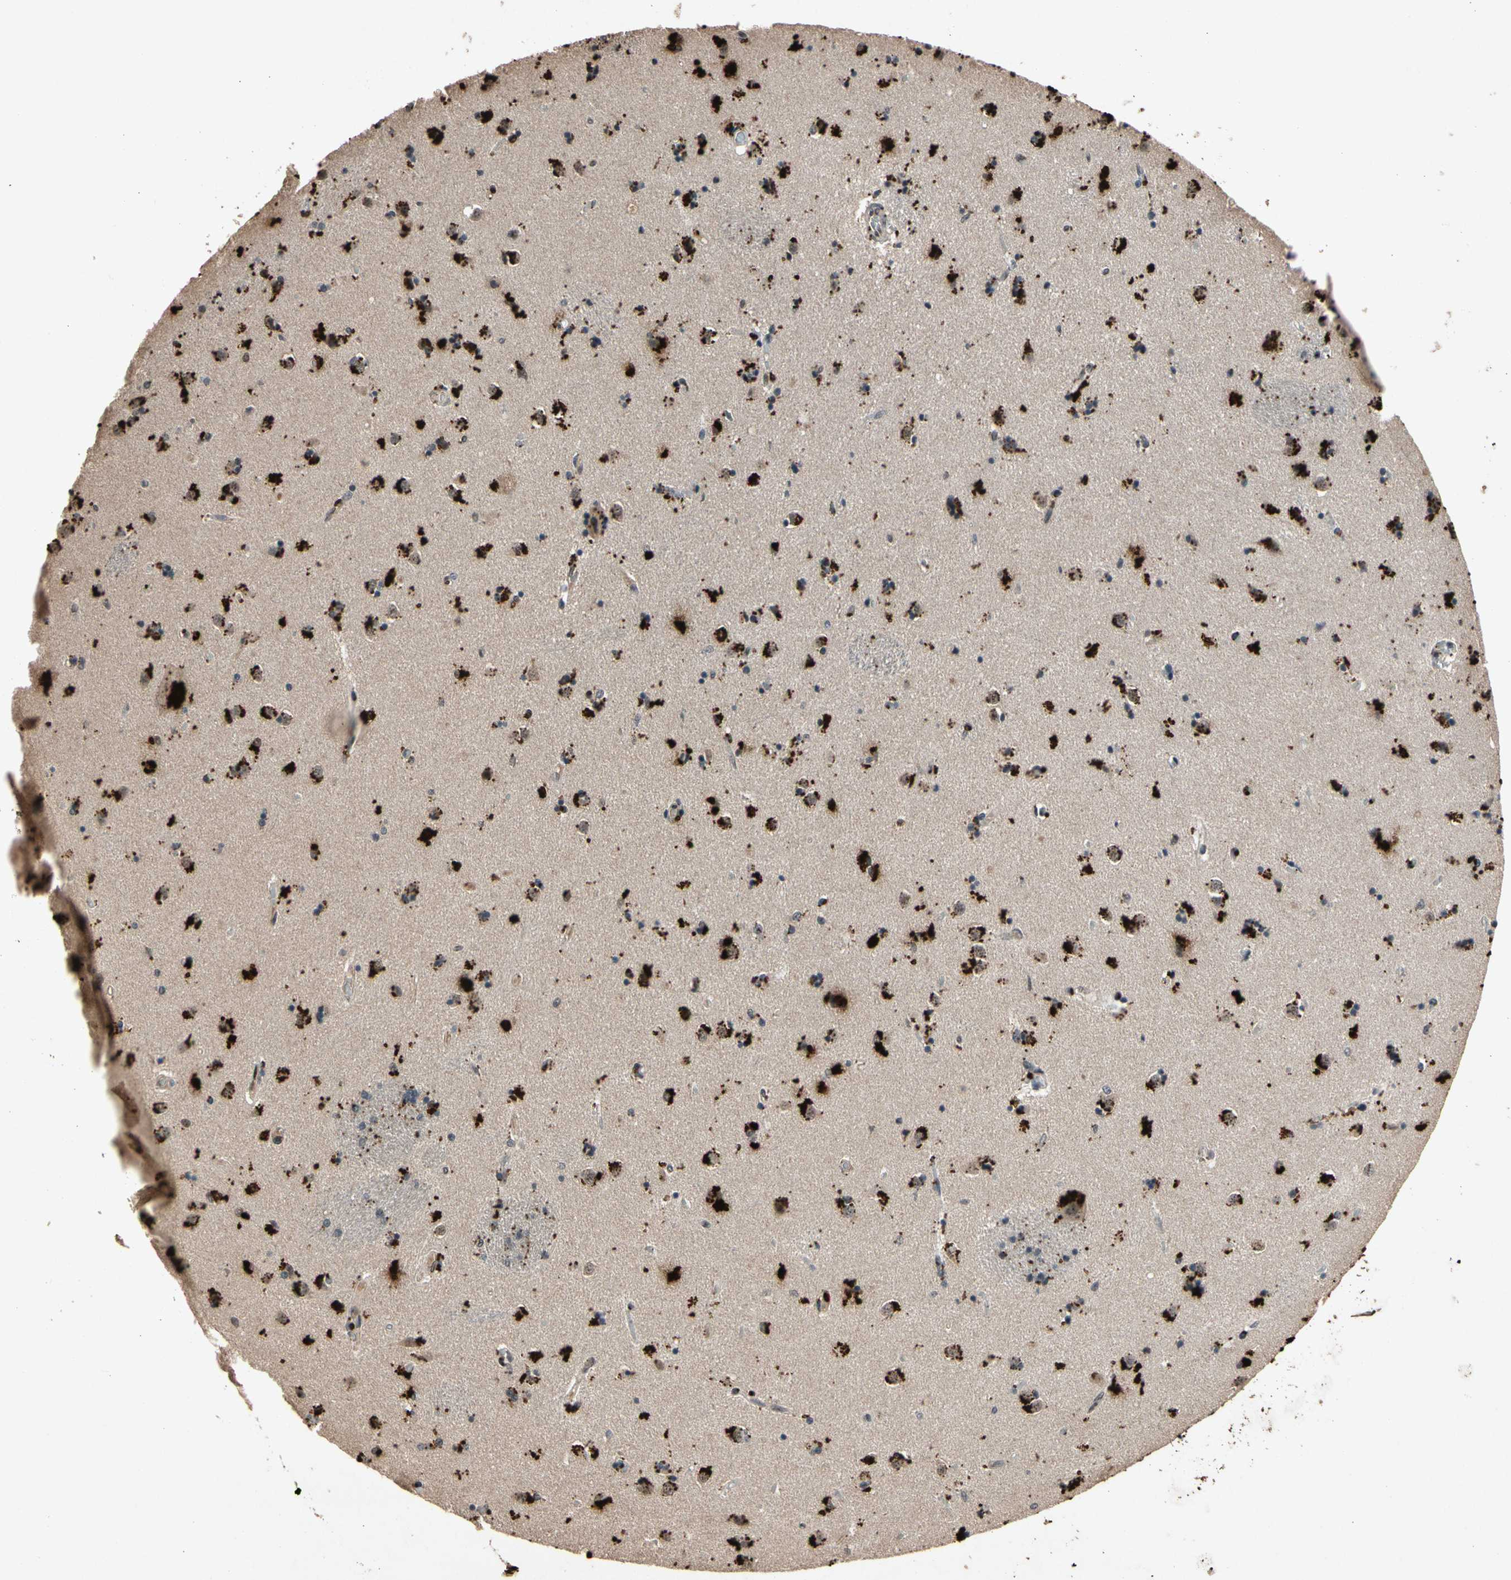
{"staining": {"intensity": "moderate", "quantity": "<25%", "location": "cytoplasmic/membranous"}, "tissue": "caudate", "cell_type": "Glial cells", "image_type": "normal", "snomed": [{"axis": "morphology", "description": "Normal tissue, NOS"}, {"axis": "topography", "description": "Lateral ventricle wall"}], "caption": "A brown stain shows moderate cytoplasmic/membranous positivity of a protein in glial cells of benign caudate. The staining was performed using DAB (3,3'-diaminobenzidine), with brown indicating positive protein expression. Nuclei are stained blue with hematoxylin.", "gene": "PML", "patient": {"sex": "female", "age": 54}}